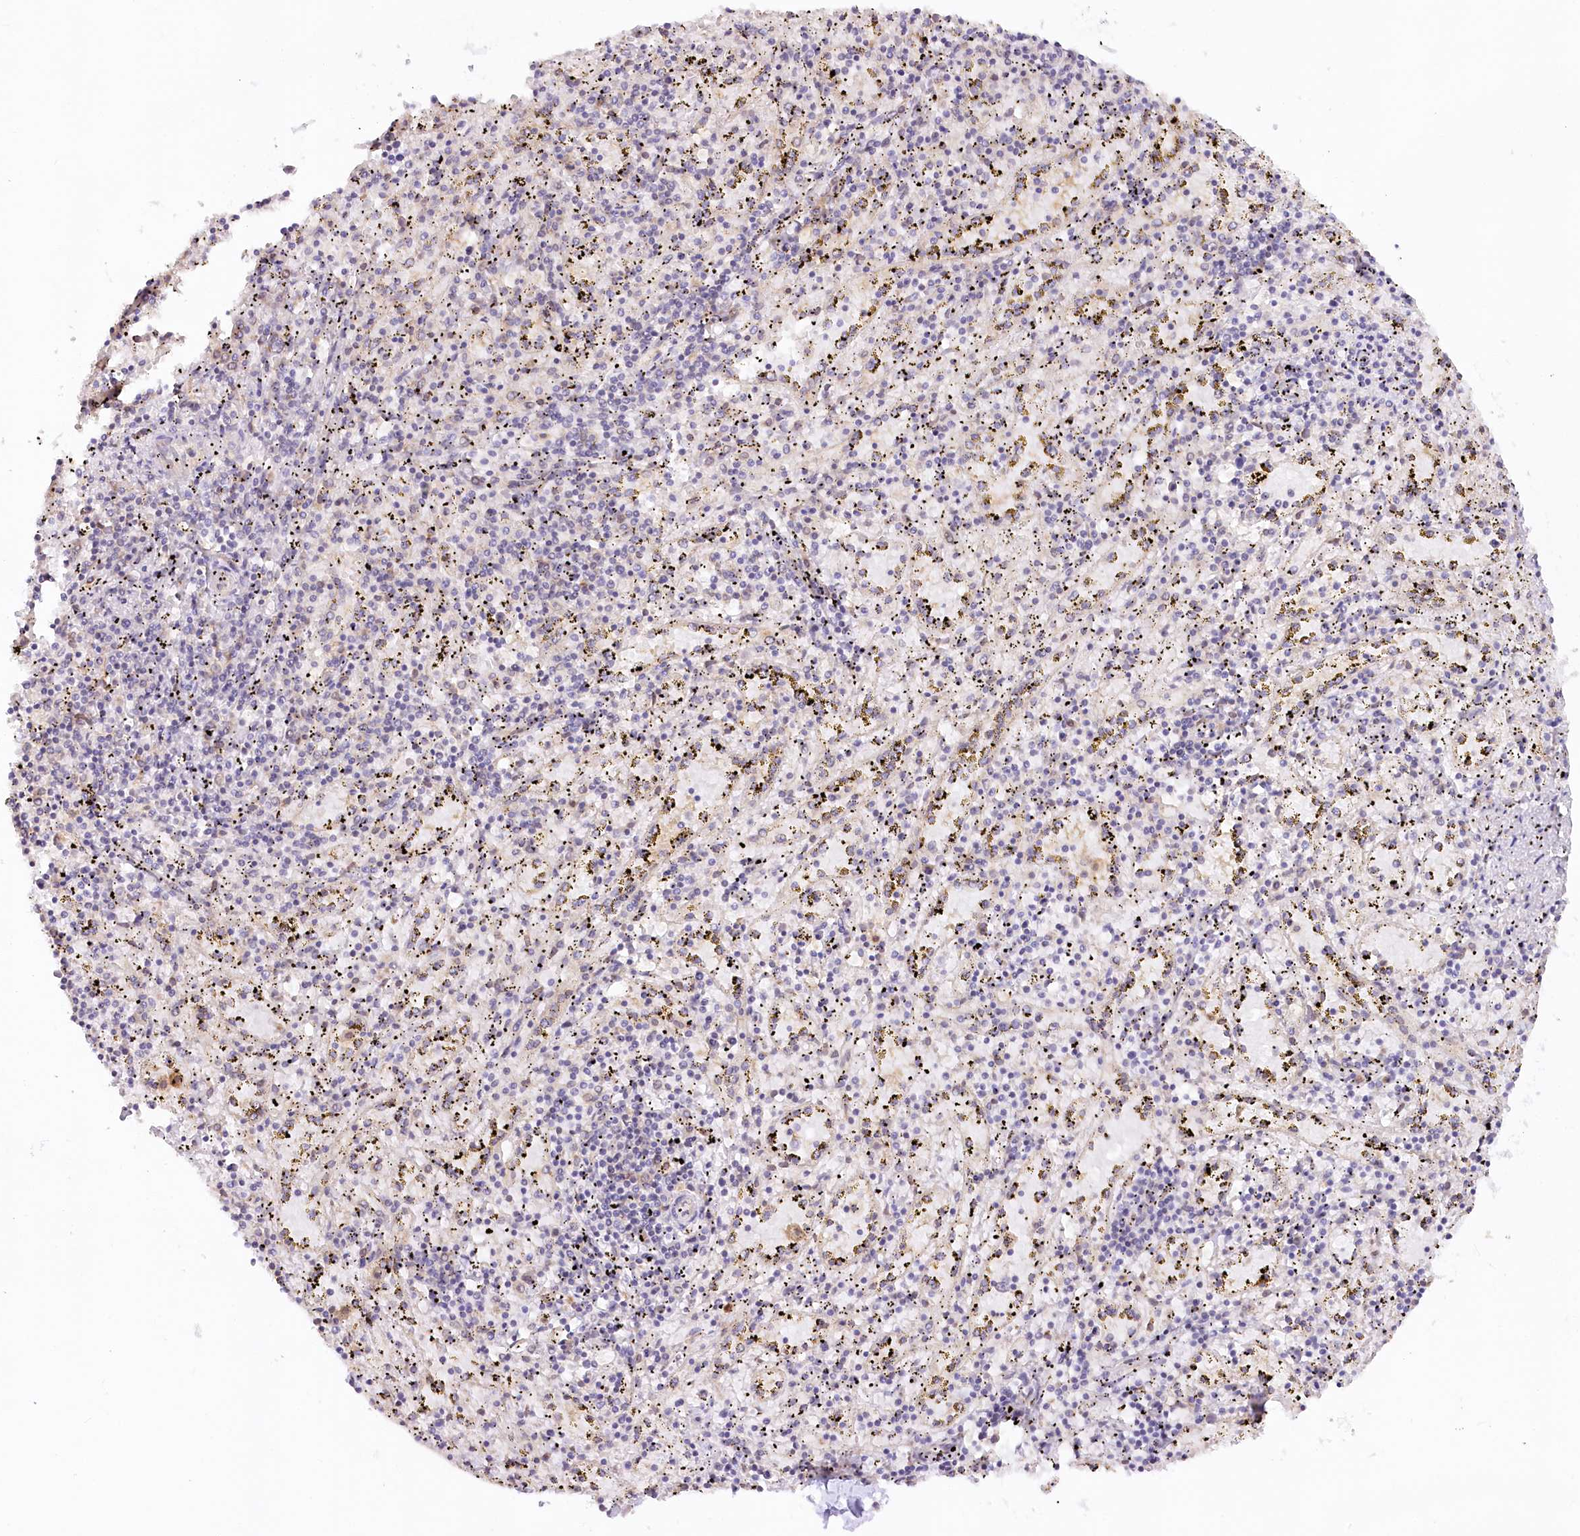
{"staining": {"intensity": "weak", "quantity": "<25%", "location": "cytoplasmic/membranous"}, "tissue": "spleen", "cell_type": "Cells in red pulp", "image_type": "normal", "snomed": [{"axis": "morphology", "description": "Normal tissue, NOS"}, {"axis": "topography", "description": "Spleen"}], "caption": "DAB immunohistochemical staining of unremarkable spleen shows no significant positivity in cells in red pulp.", "gene": "PAIP2", "patient": {"sex": "male", "age": 11}}